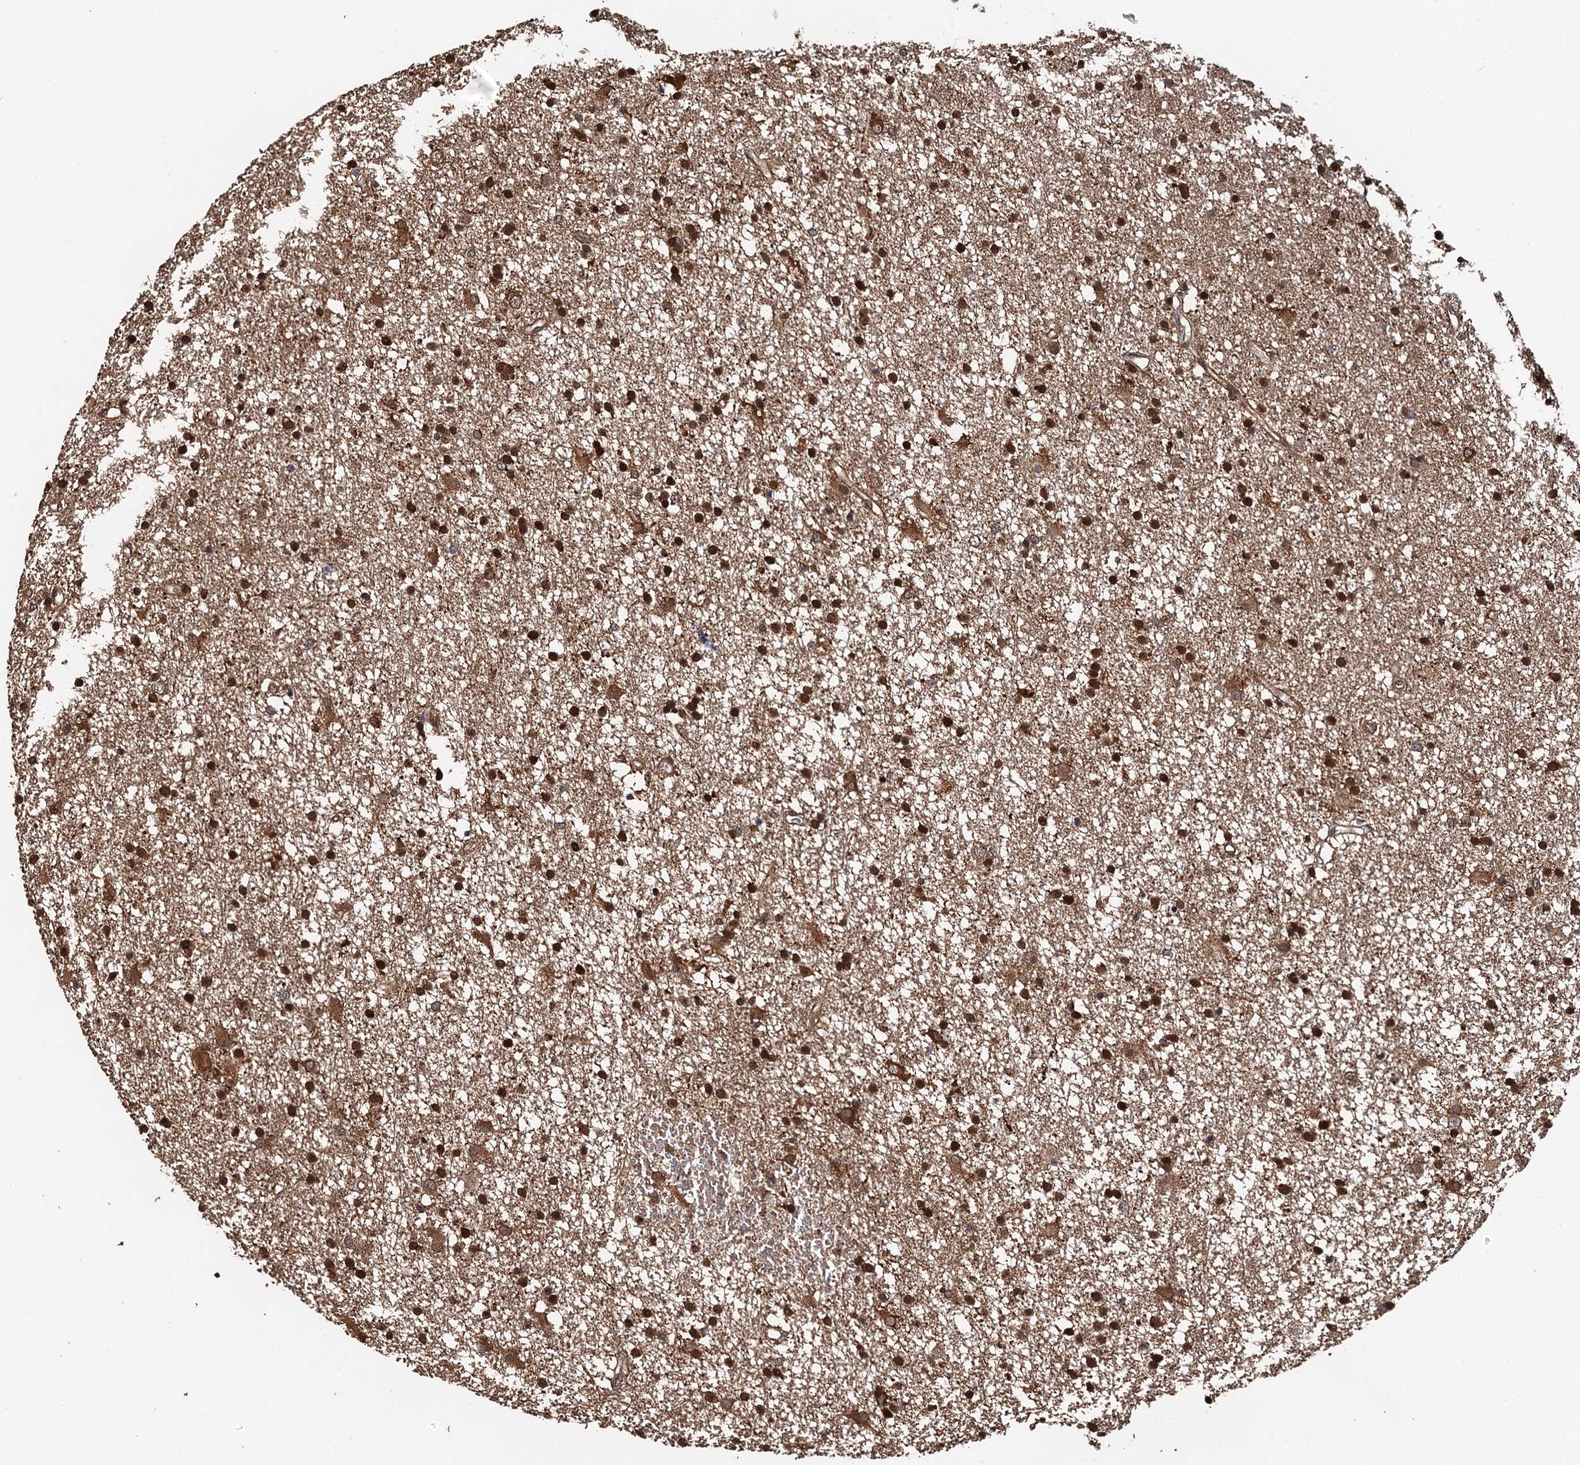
{"staining": {"intensity": "strong", "quantity": ">75%", "location": "cytoplasmic/membranous,nuclear"}, "tissue": "glioma", "cell_type": "Tumor cells", "image_type": "cancer", "snomed": [{"axis": "morphology", "description": "Glioma, malignant, High grade"}, {"axis": "topography", "description": "Brain"}], "caption": "Glioma stained for a protein shows strong cytoplasmic/membranous and nuclear positivity in tumor cells.", "gene": "MIER2", "patient": {"sex": "male", "age": 77}}